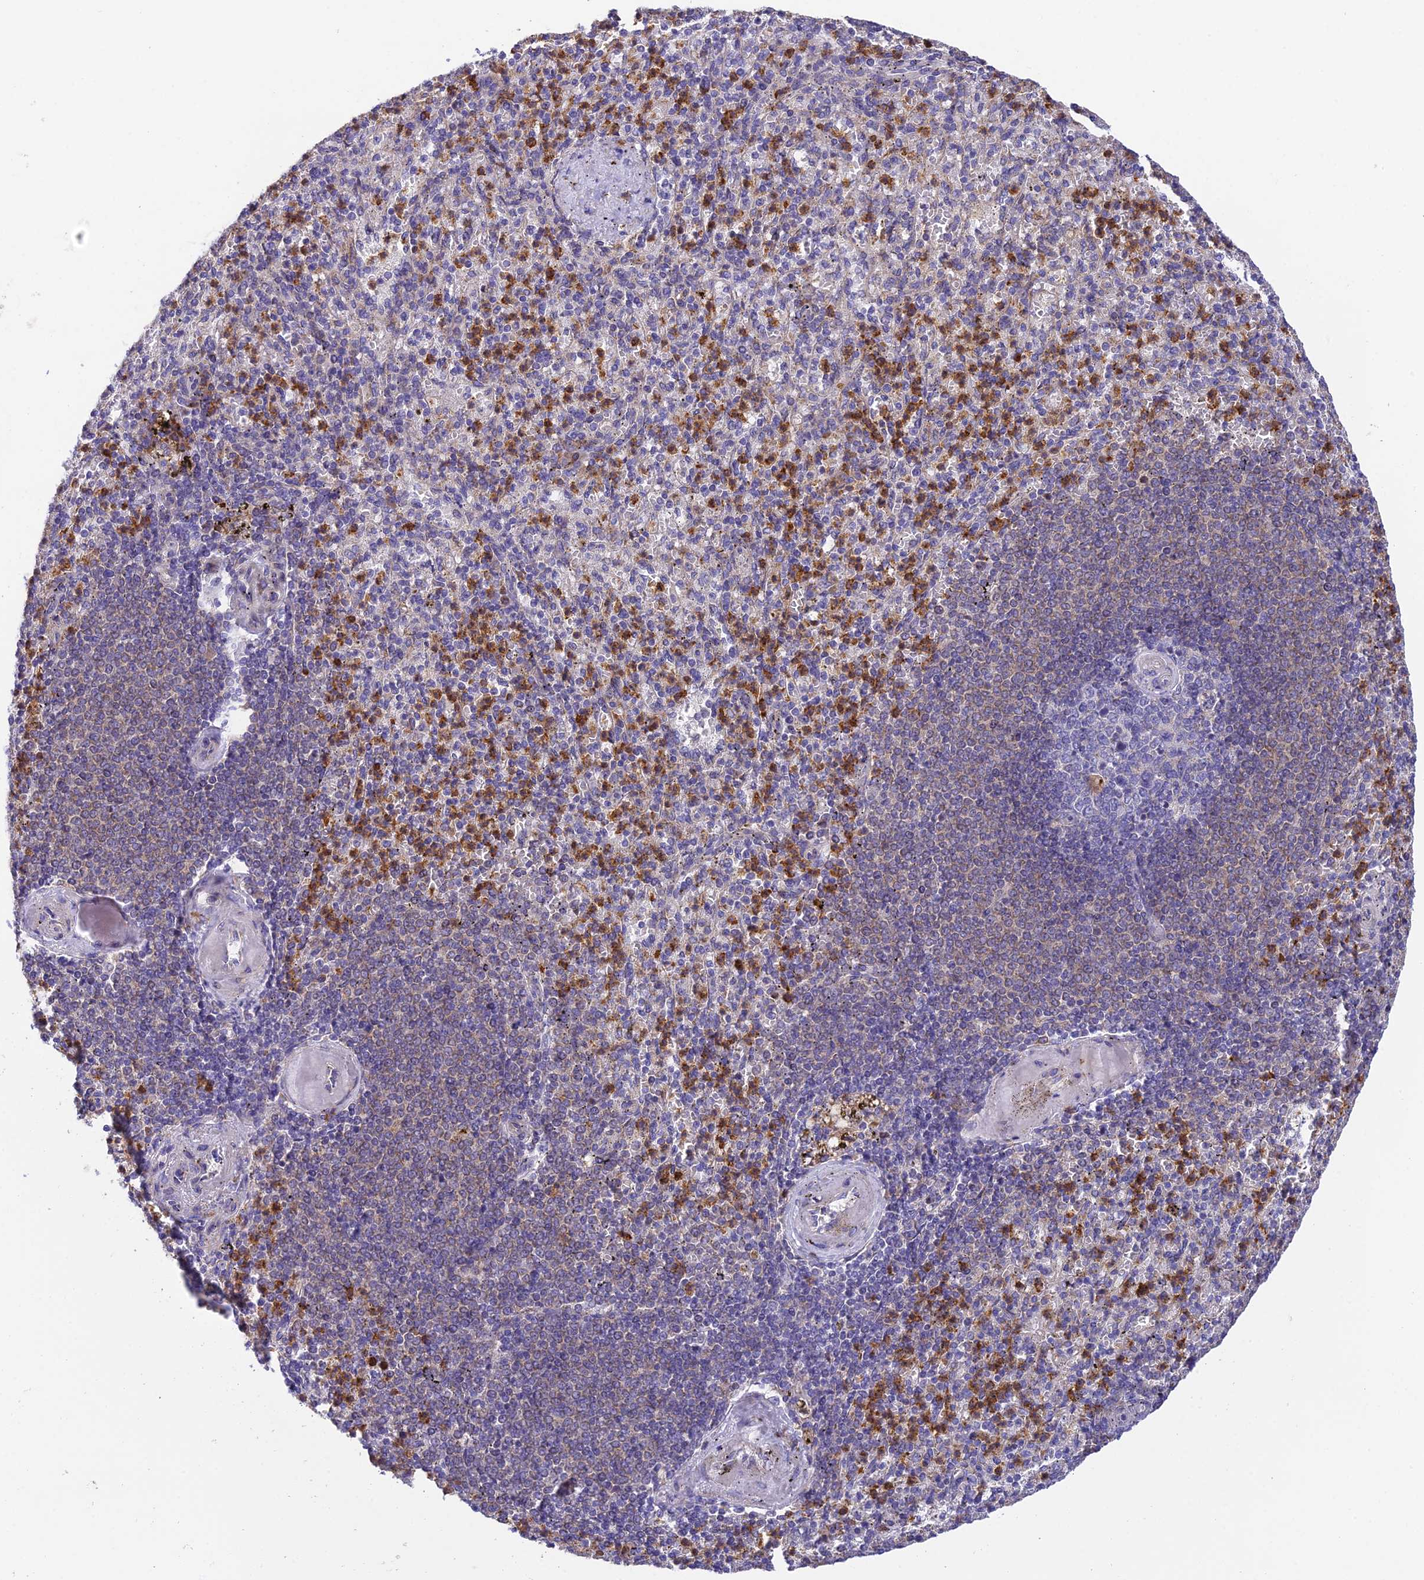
{"staining": {"intensity": "strong", "quantity": "25%-75%", "location": "cytoplasmic/membranous"}, "tissue": "spleen", "cell_type": "Cells in red pulp", "image_type": "normal", "snomed": [{"axis": "morphology", "description": "Normal tissue, NOS"}, {"axis": "topography", "description": "Spleen"}], "caption": "The photomicrograph shows a brown stain indicating the presence of a protein in the cytoplasmic/membranous of cells in red pulp in spleen.", "gene": "CLCN7", "patient": {"sex": "female", "age": 74}}